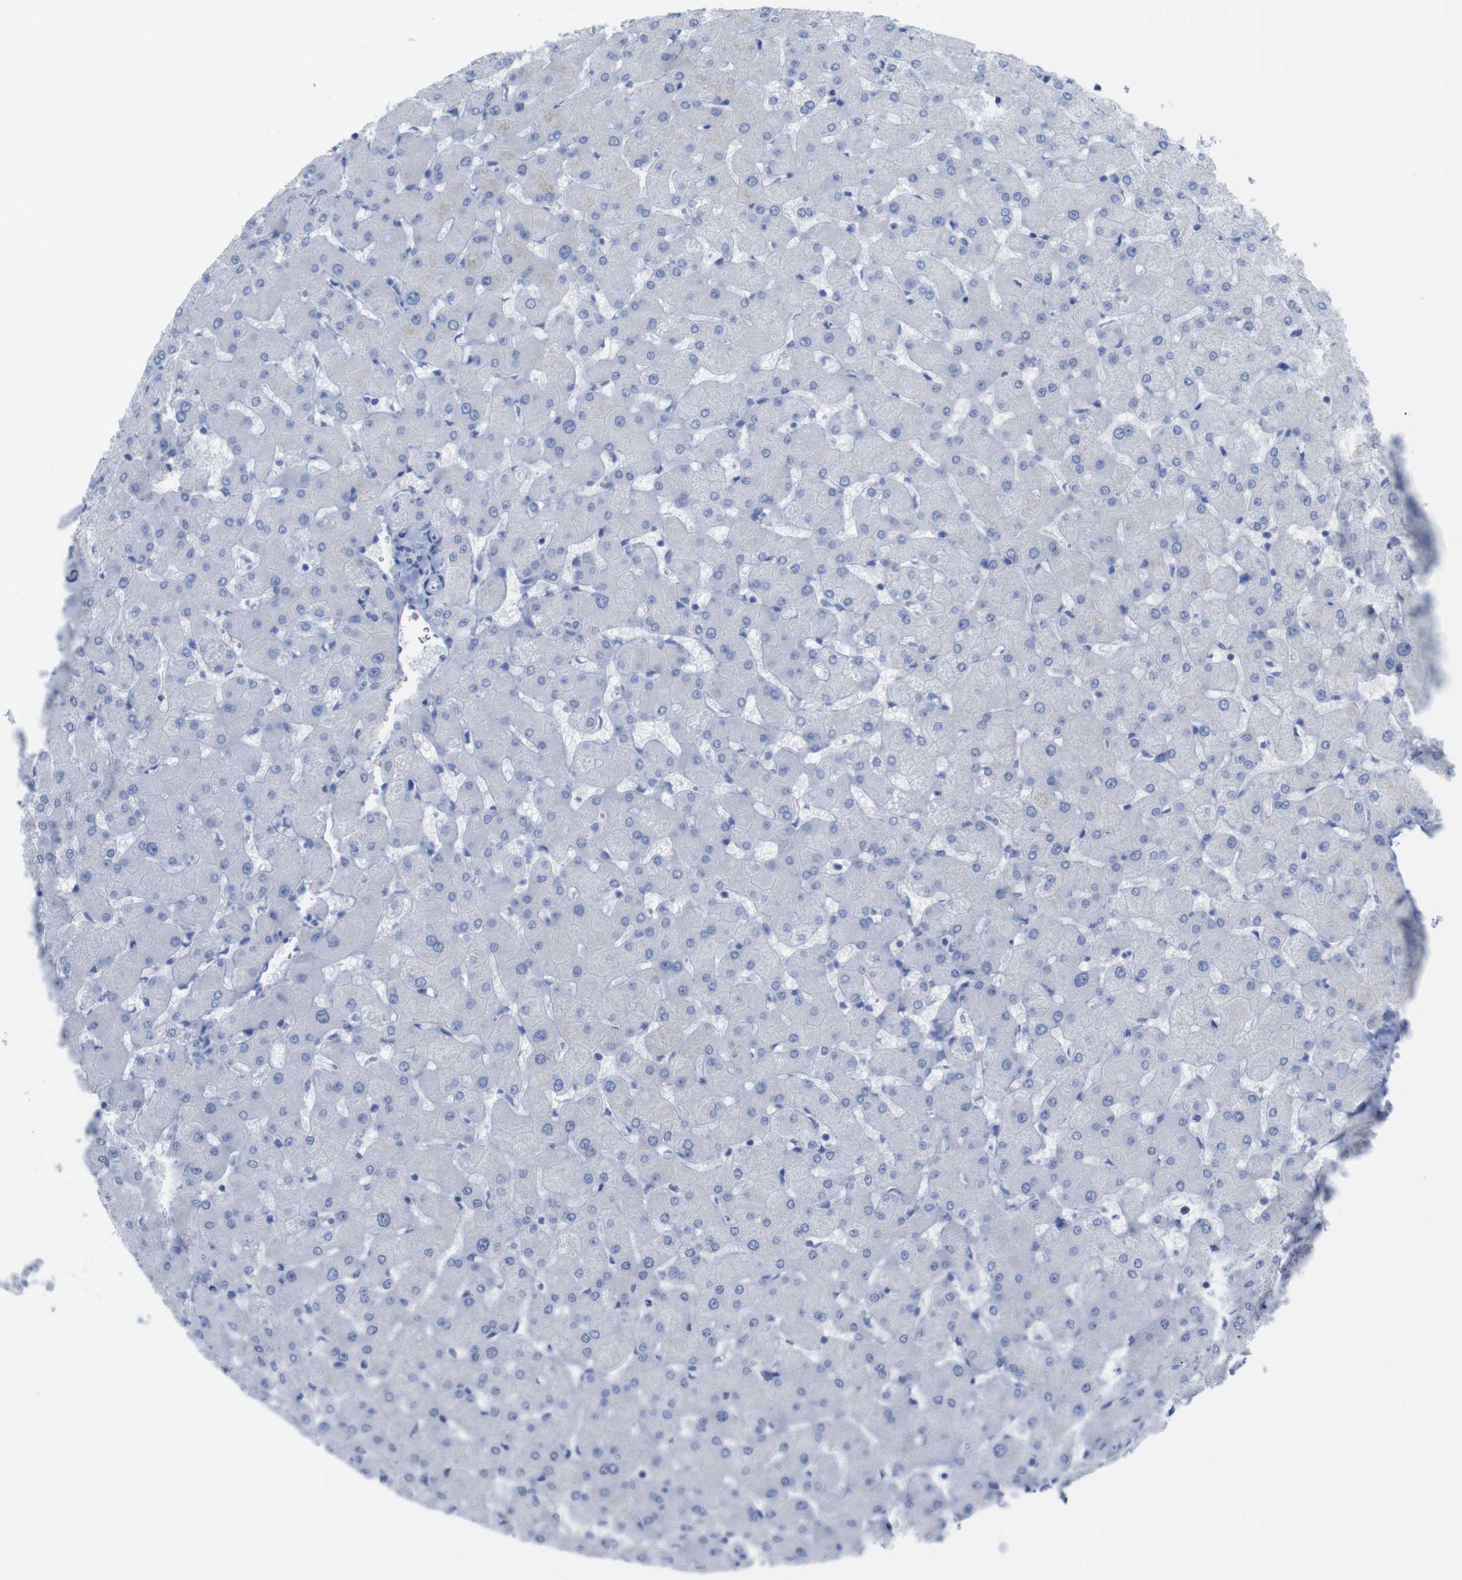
{"staining": {"intensity": "negative", "quantity": "none", "location": "none"}, "tissue": "liver", "cell_type": "Cholangiocytes", "image_type": "normal", "snomed": [{"axis": "morphology", "description": "Normal tissue, NOS"}, {"axis": "topography", "description": "Liver"}], "caption": "An immunohistochemistry (IHC) micrograph of unremarkable liver is shown. There is no staining in cholangiocytes of liver. Nuclei are stained in blue.", "gene": "PNMA1", "patient": {"sex": "female", "age": 63}}